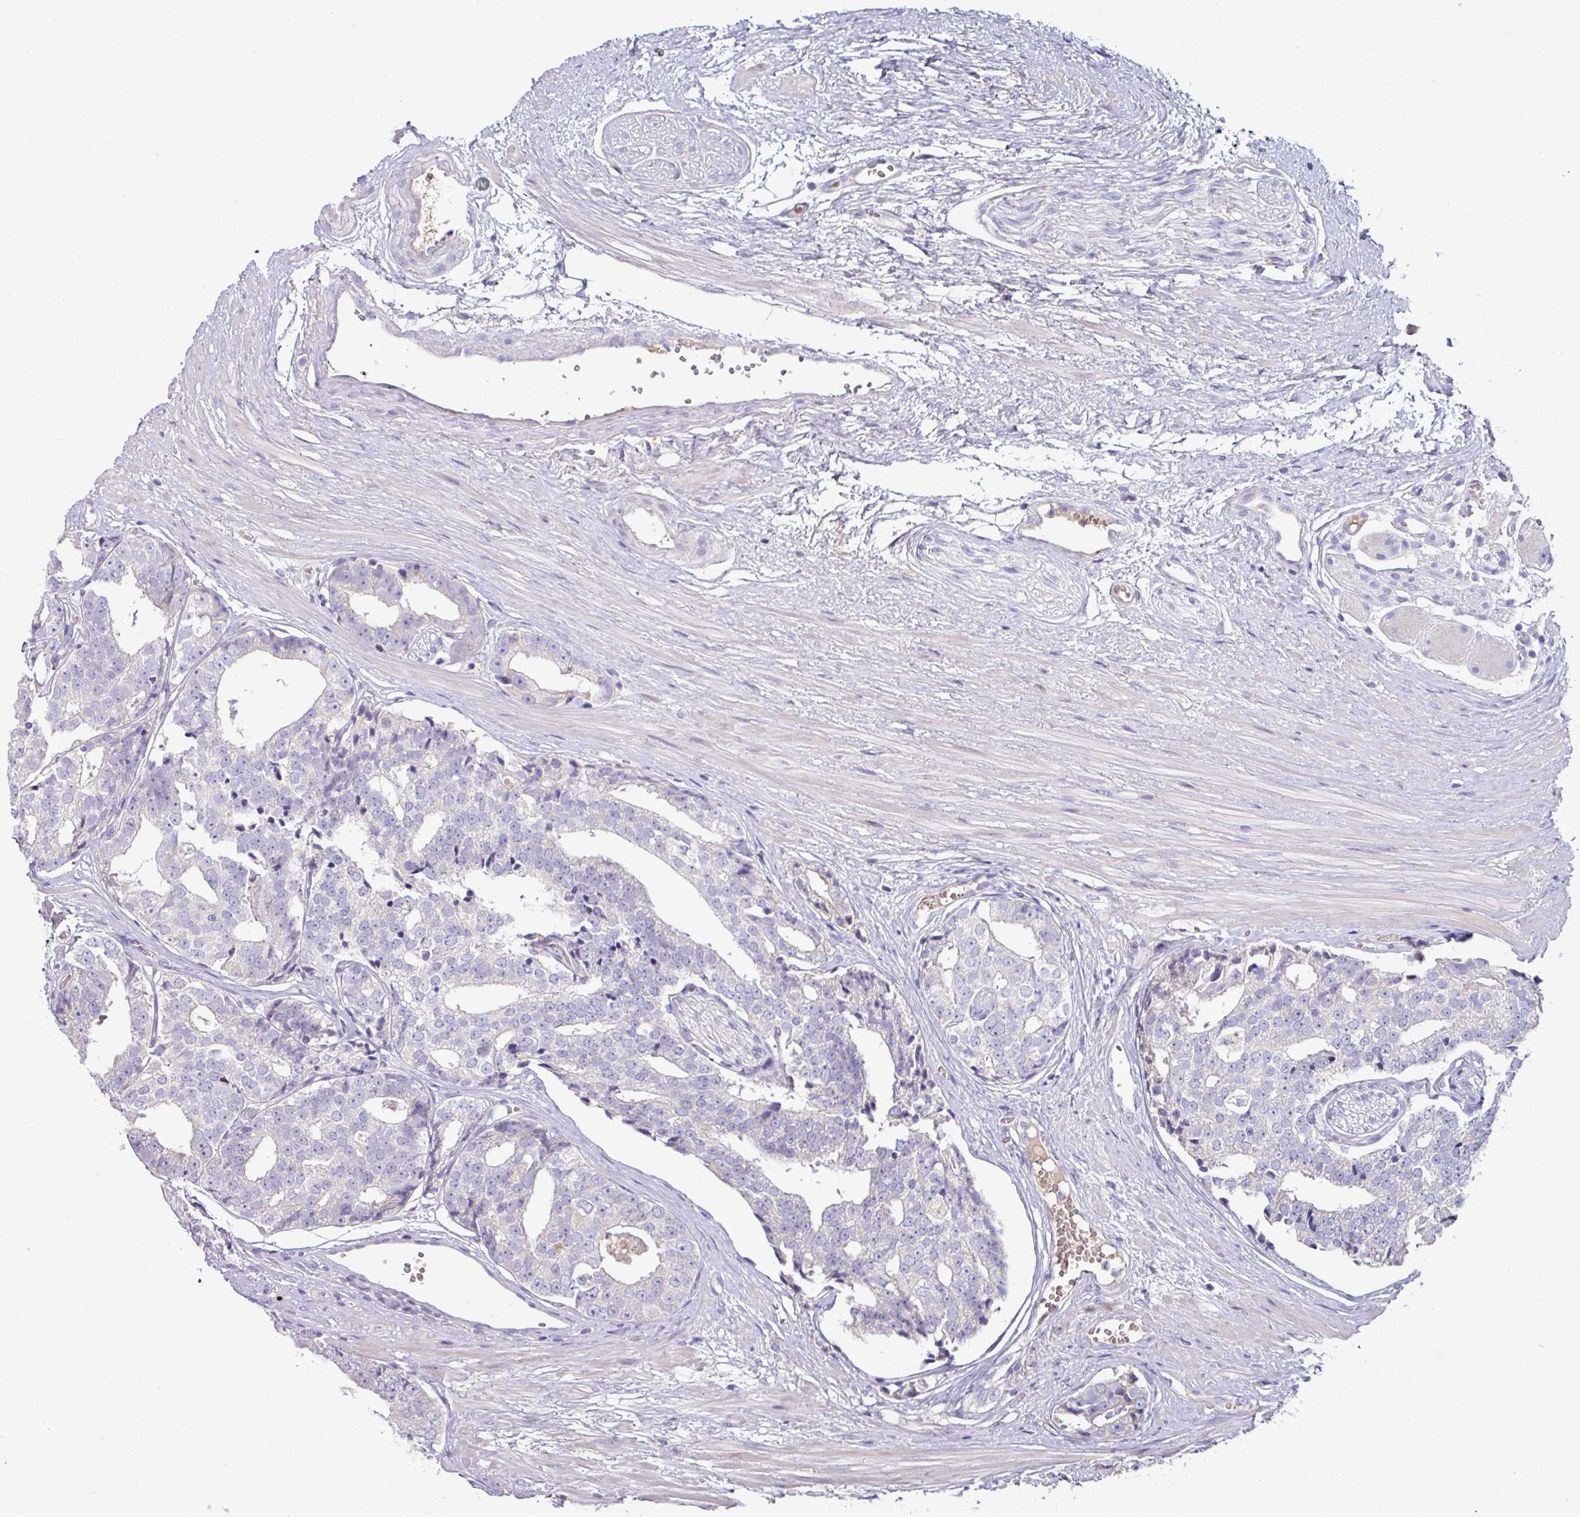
{"staining": {"intensity": "negative", "quantity": "none", "location": "none"}, "tissue": "prostate cancer", "cell_type": "Tumor cells", "image_type": "cancer", "snomed": [{"axis": "morphology", "description": "Adenocarcinoma, High grade"}, {"axis": "topography", "description": "Prostate"}], "caption": "Histopathology image shows no significant protein expression in tumor cells of prostate cancer.", "gene": "SLAMF6", "patient": {"sex": "male", "age": 71}}